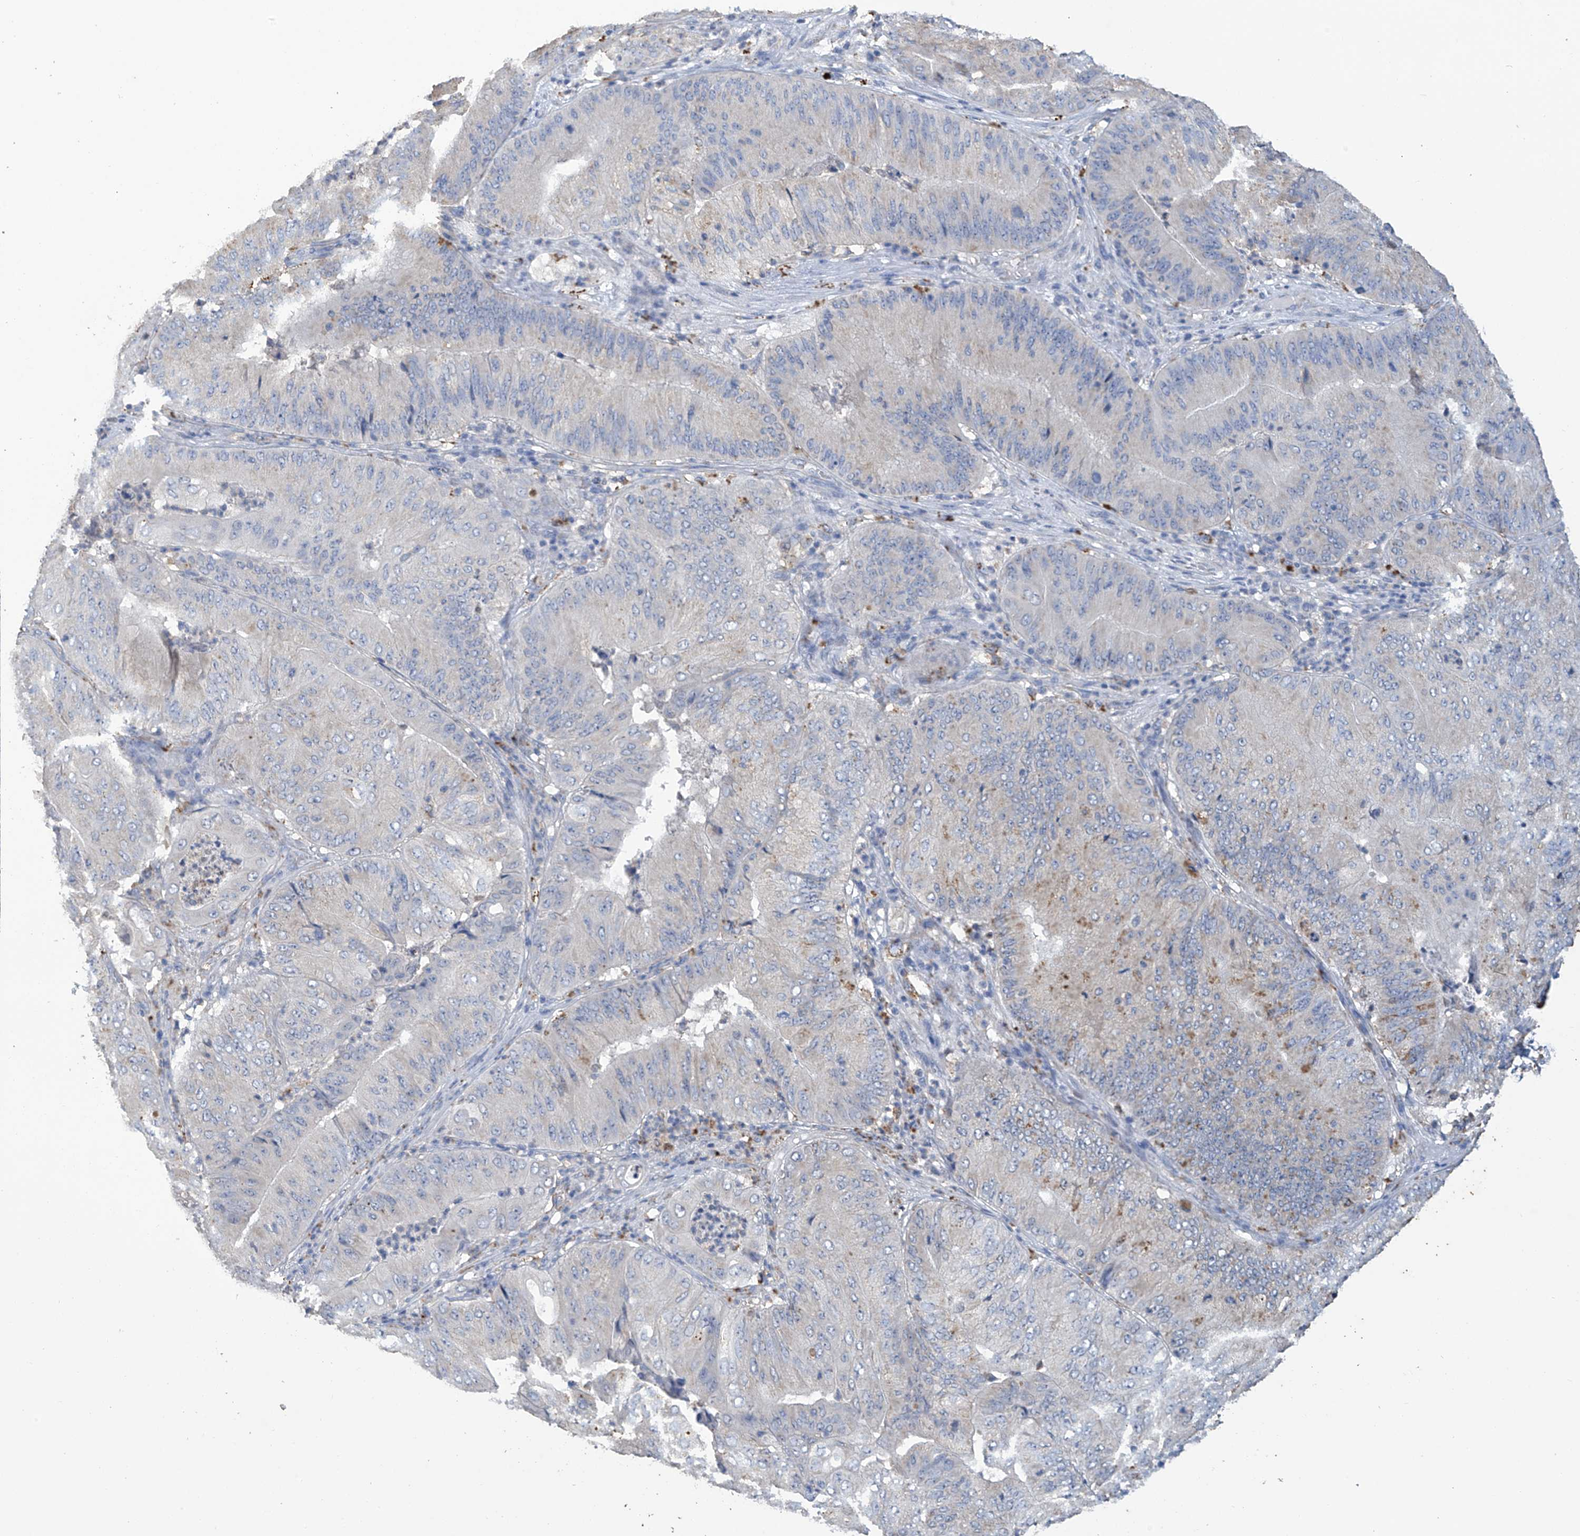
{"staining": {"intensity": "negative", "quantity": "none", "location": "none"}, "tissue": "pancreatic cancer", "cell_type": "Tumor cells", "image_type": "cancer", "snomed": [{"axis": "morphology", "description": "Adenocarcinoma, NOS"}, {"axis": "topography", "description": "Pancreas"}], "caption": "Tumor cells are negative for protein expression in human pancreatic cancer.", "gene": "OGT", "patient": {"sex": "female", "age": 77}}